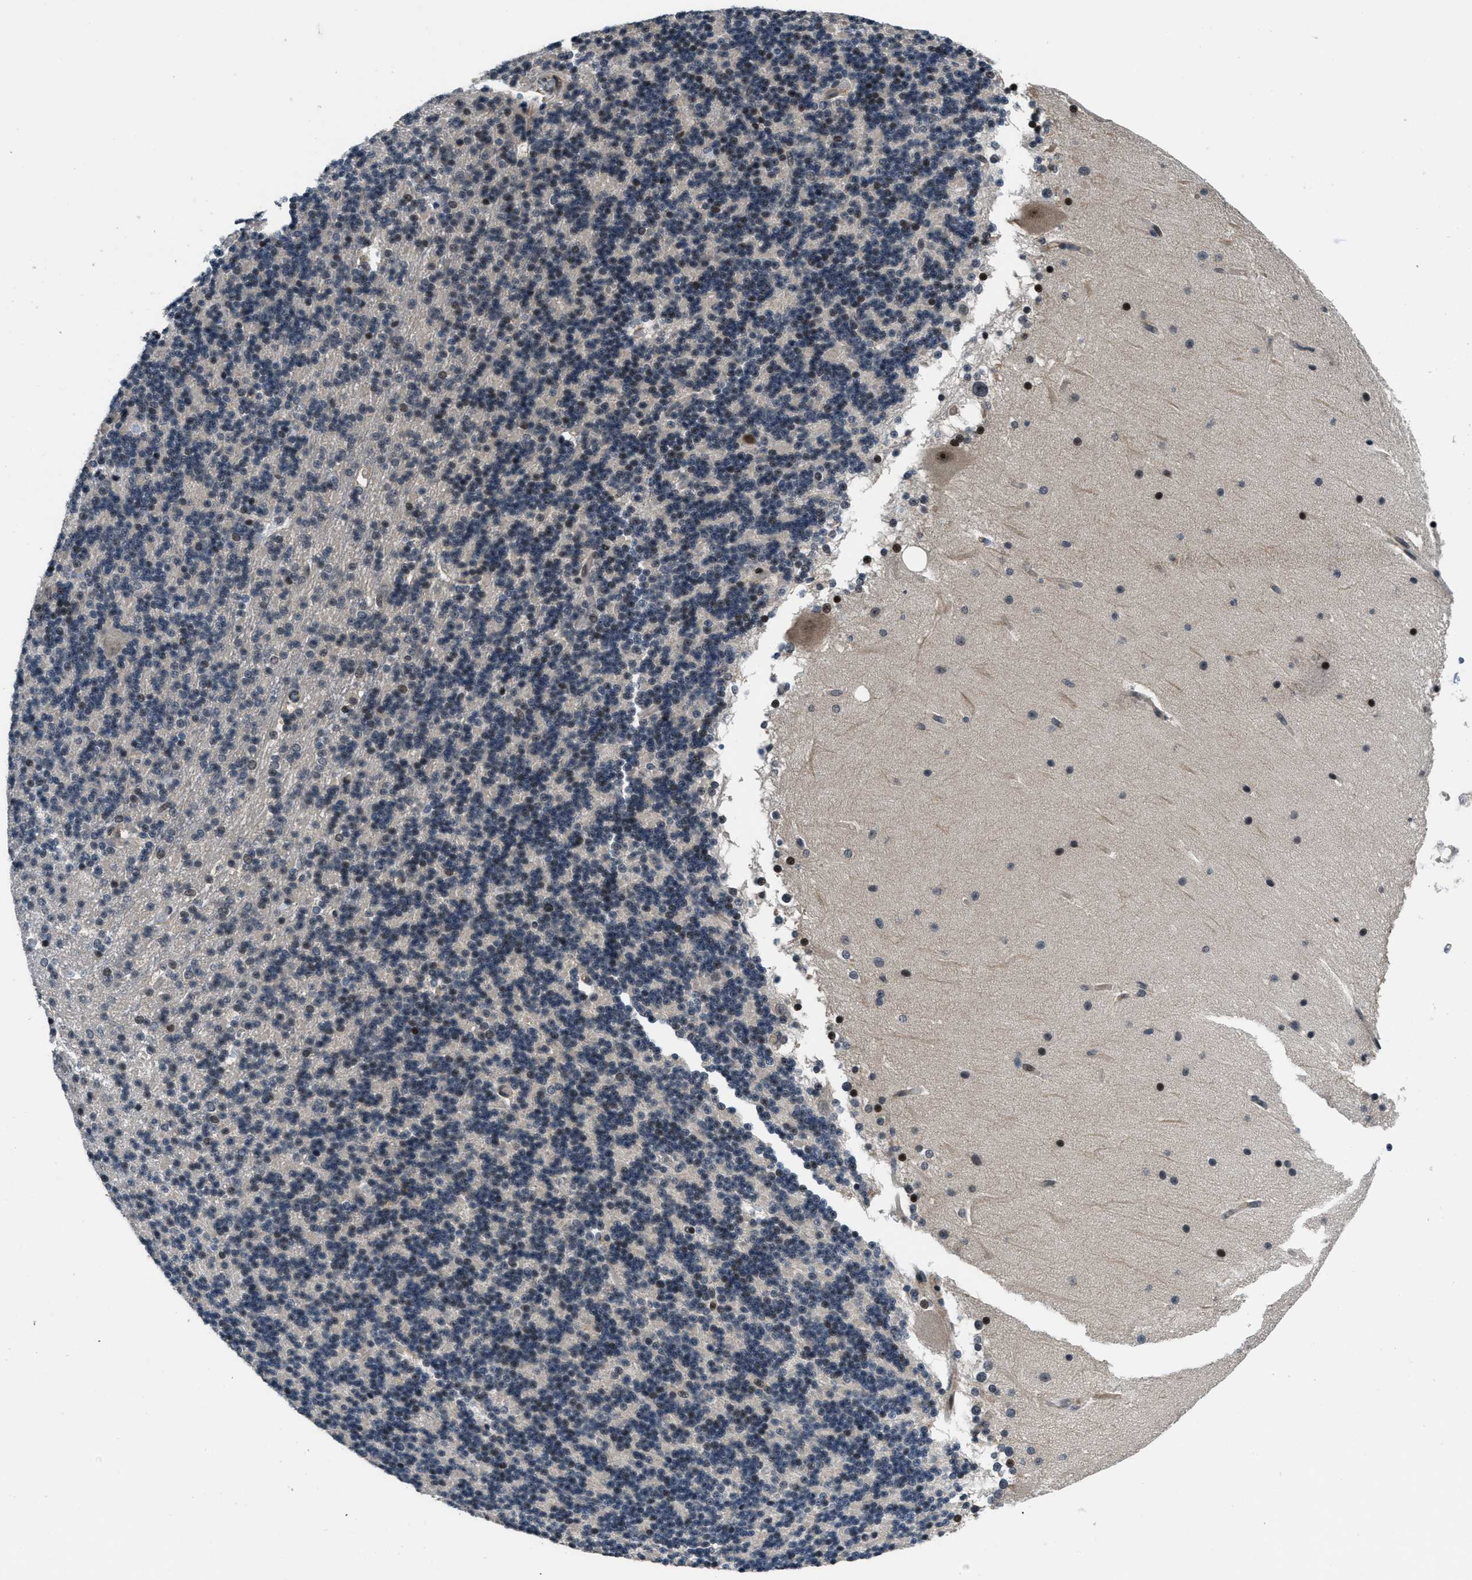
{"staining": {"intensity": "moderate", "quantity": "<25%", "location": "nuclear"}, "tissue": "cerebellum", "cell_type": "Cells in granular layer", "image_type": "normal", "snomed": [{"axis": "morphology", "description": "Normal tissue, NOS"}, {"axis": "topography", "description": "Cerebellum"}], "caption": "Moderate nuclear staining for a protein is identified in about <25% of cells in granular layer of normal cerebellum using IHC.", "gene": "SETD5", "patient": {"sex": "female", "age": 19}}